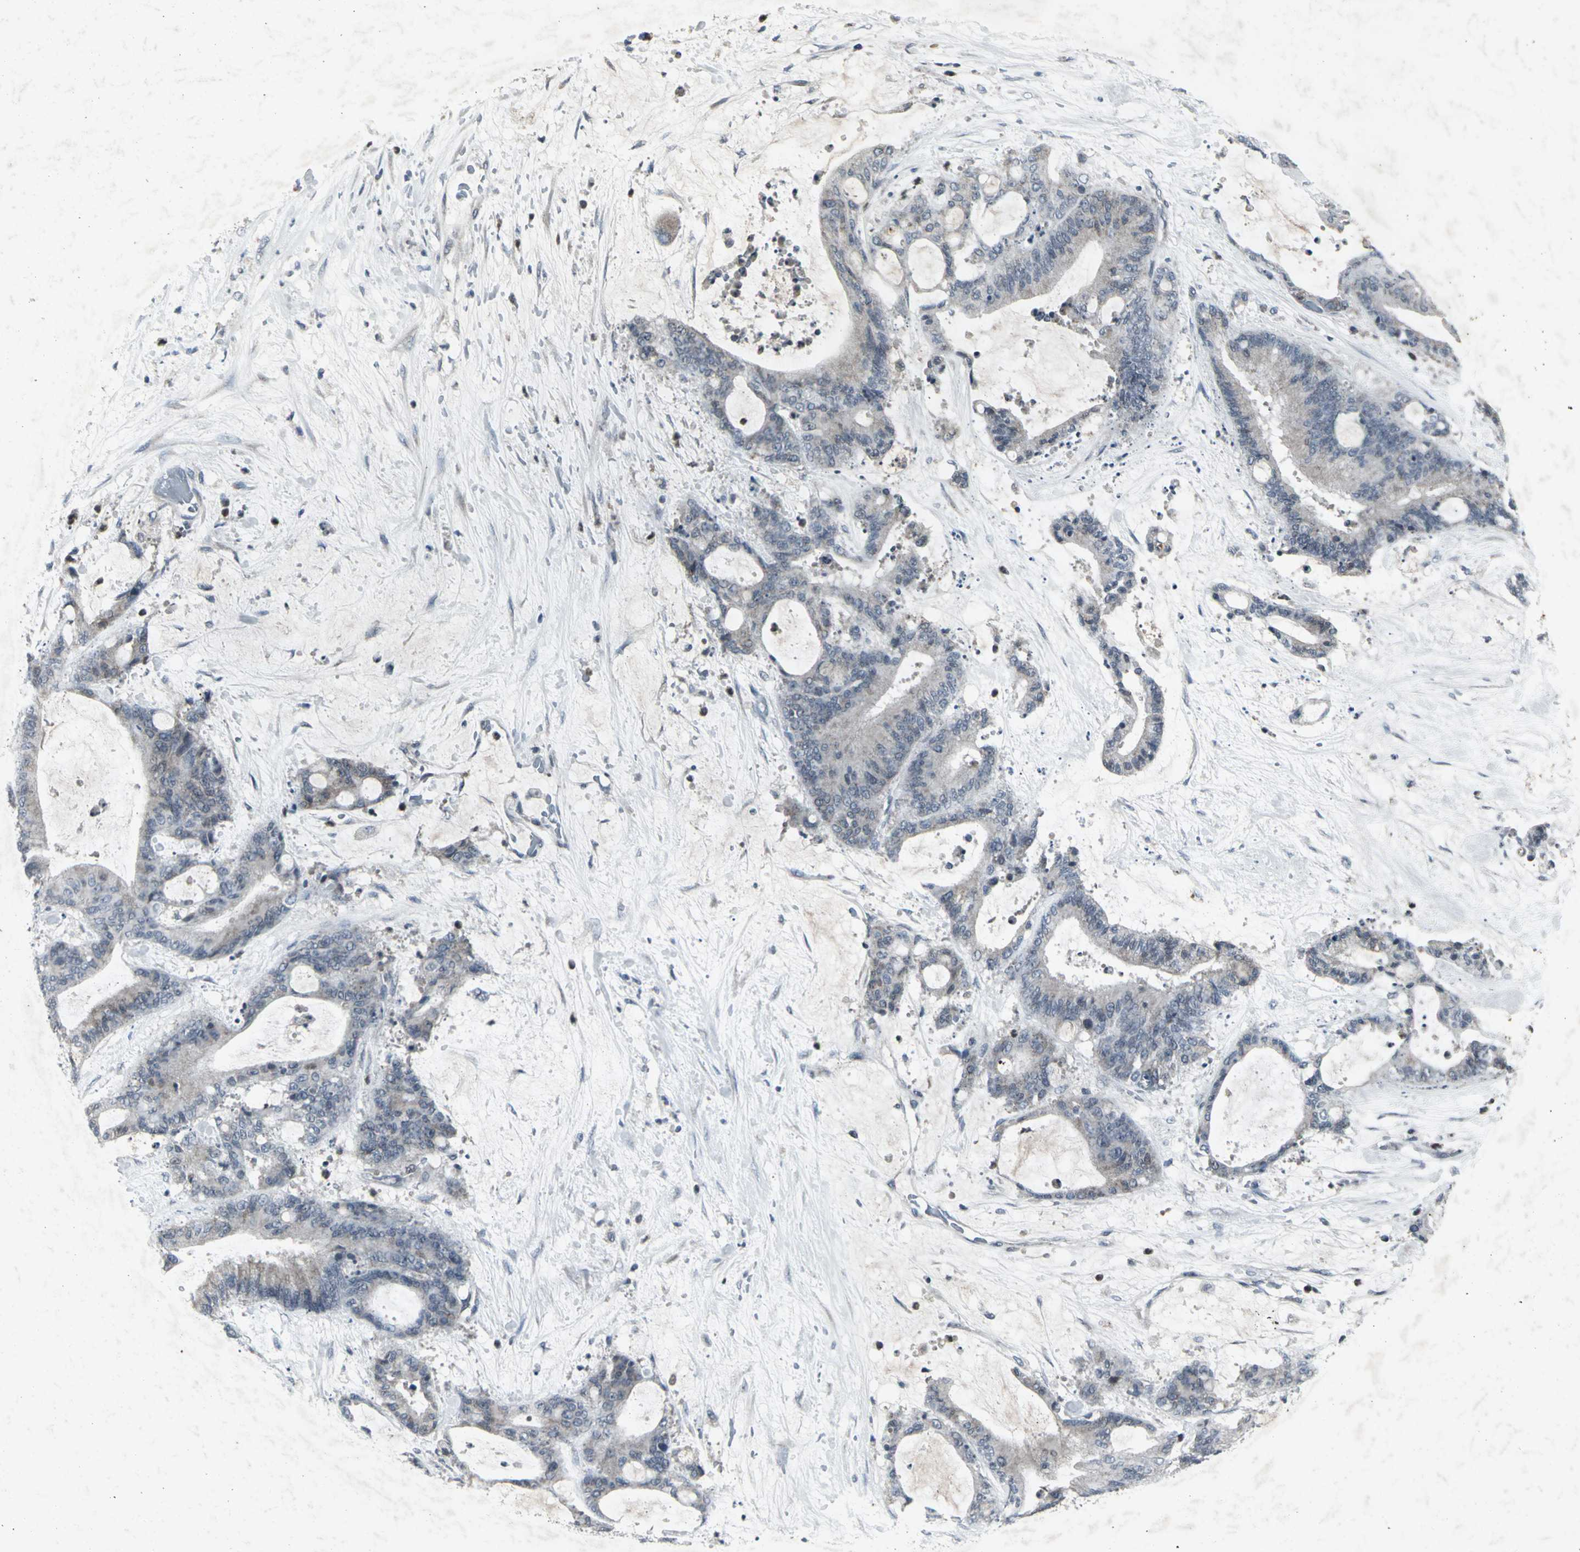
{"staining": {"intensity": "weak", "quantity": "25%-75%", "location": "cytoplasmic/membranous"}, "tissue": "liver cancer", "cell_type": "Tumor cells", "image_type": "cancer", "snomed": [{"axis": "morphology", "description": "Cholangiocarcinoma"}, {"axis": "topography", "description": "Liver"}], "caption": "This micrograph displays immunohistochemistry staining of human cholangiocarcinoma (liver), with low weak cytoplasmic/membranous positivity in about 25%-75% of tumor cells.", "gene": "BMP4", "patient": {"sex": "female", "age": 73}}